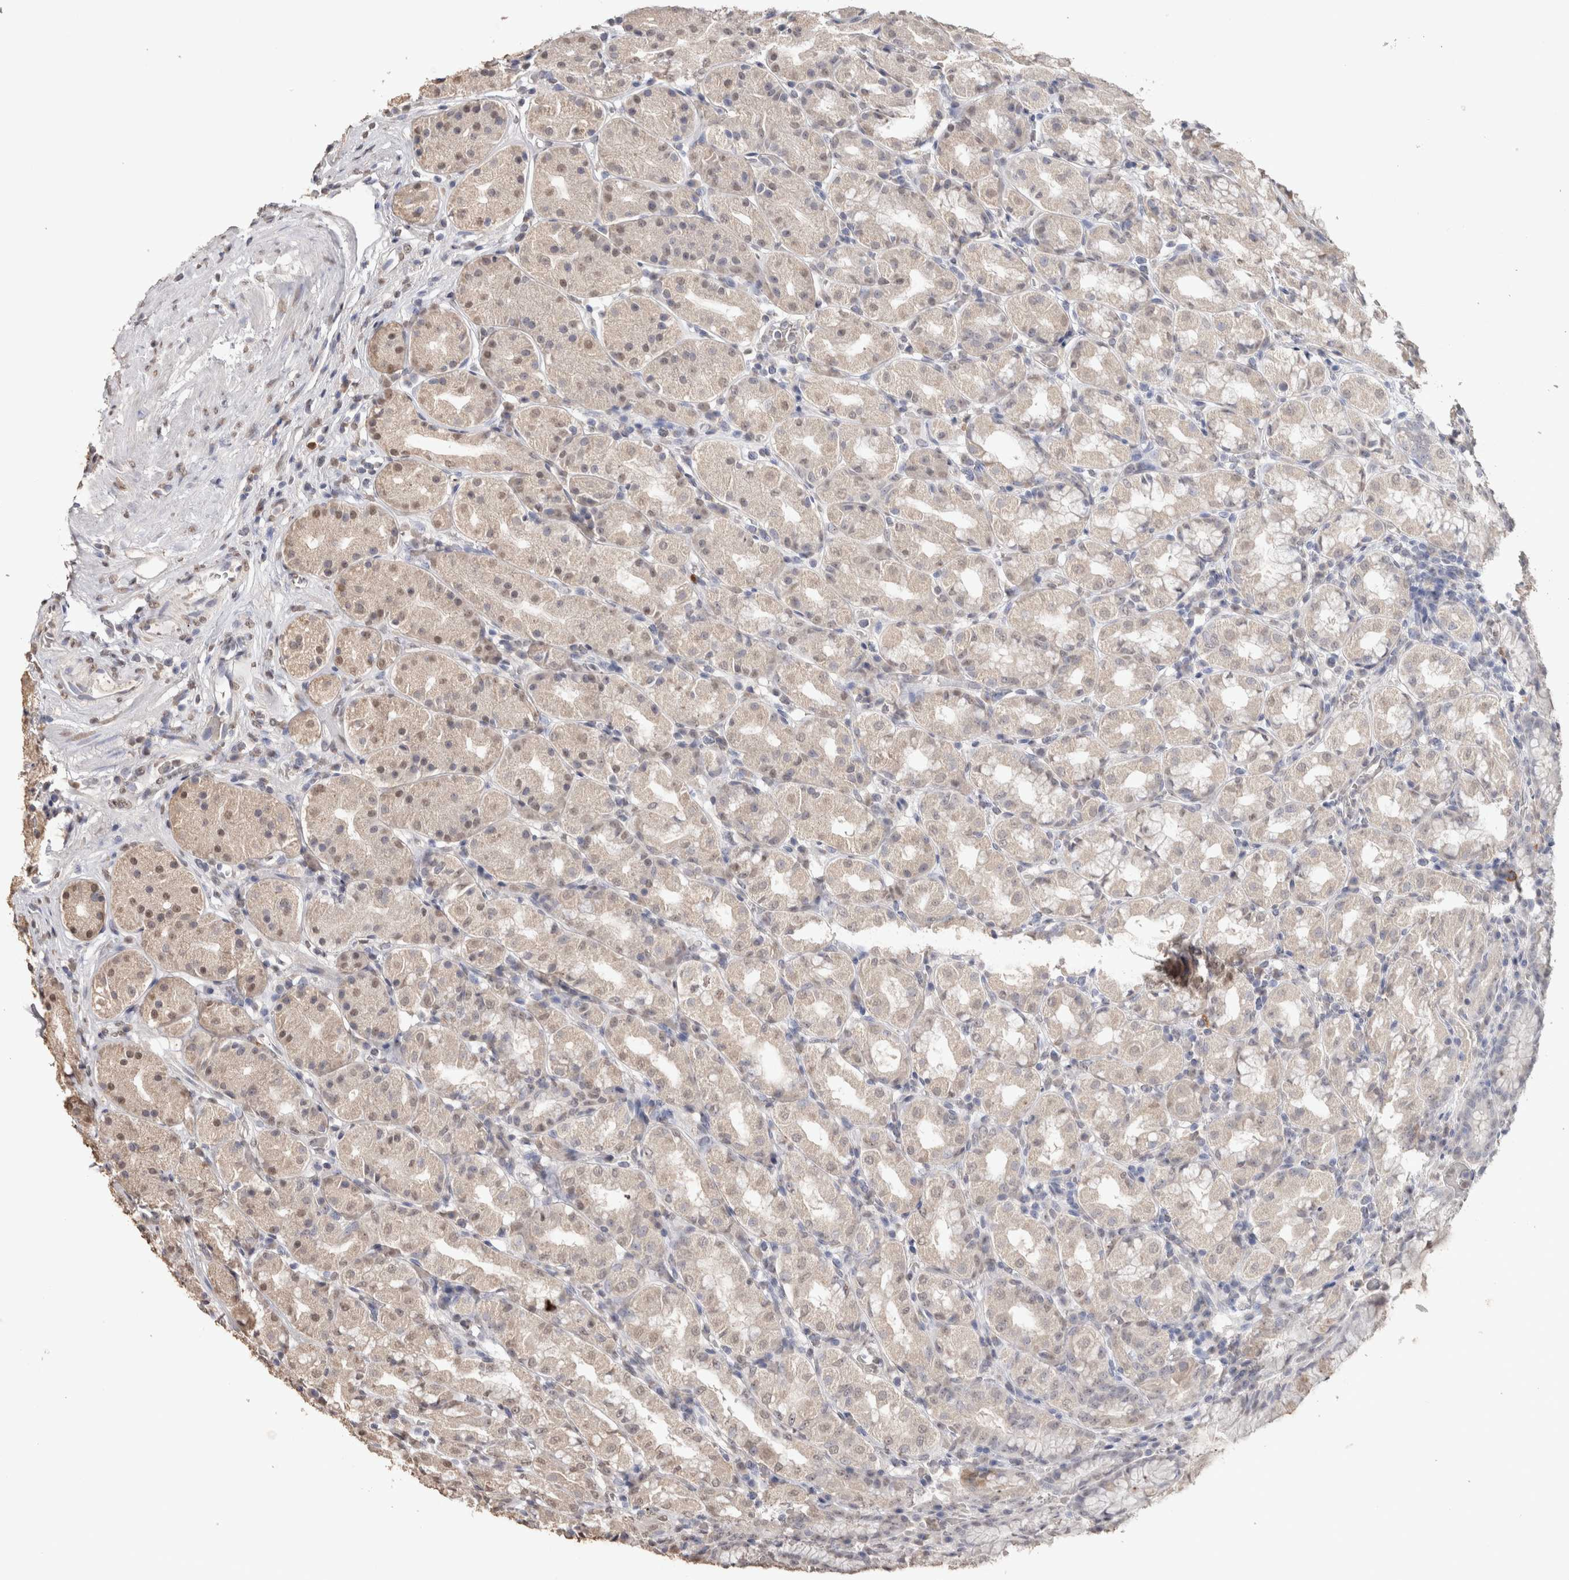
{"staining": {"intensity": "weak", "quantity": "<25%", "location": "cytoplasmic/membranous,nuclear"}, "tissue": "stomach", "cell_type": "Glandular cells", "image_type": "normal", "snomed": [{"axis": "morphology", "description": "Normal tissue, NOS"}, {"axis": "topography", "description": "Stomach, lower"}], "caption": "Immunohistochemistry (IHC) photomicrograph of unremarkable stomach stained for a protein (brown), which exhibits no positivity in glandular cells.", "gene": "LGALS2", "patient": {"sex": "female", "age": 56}}